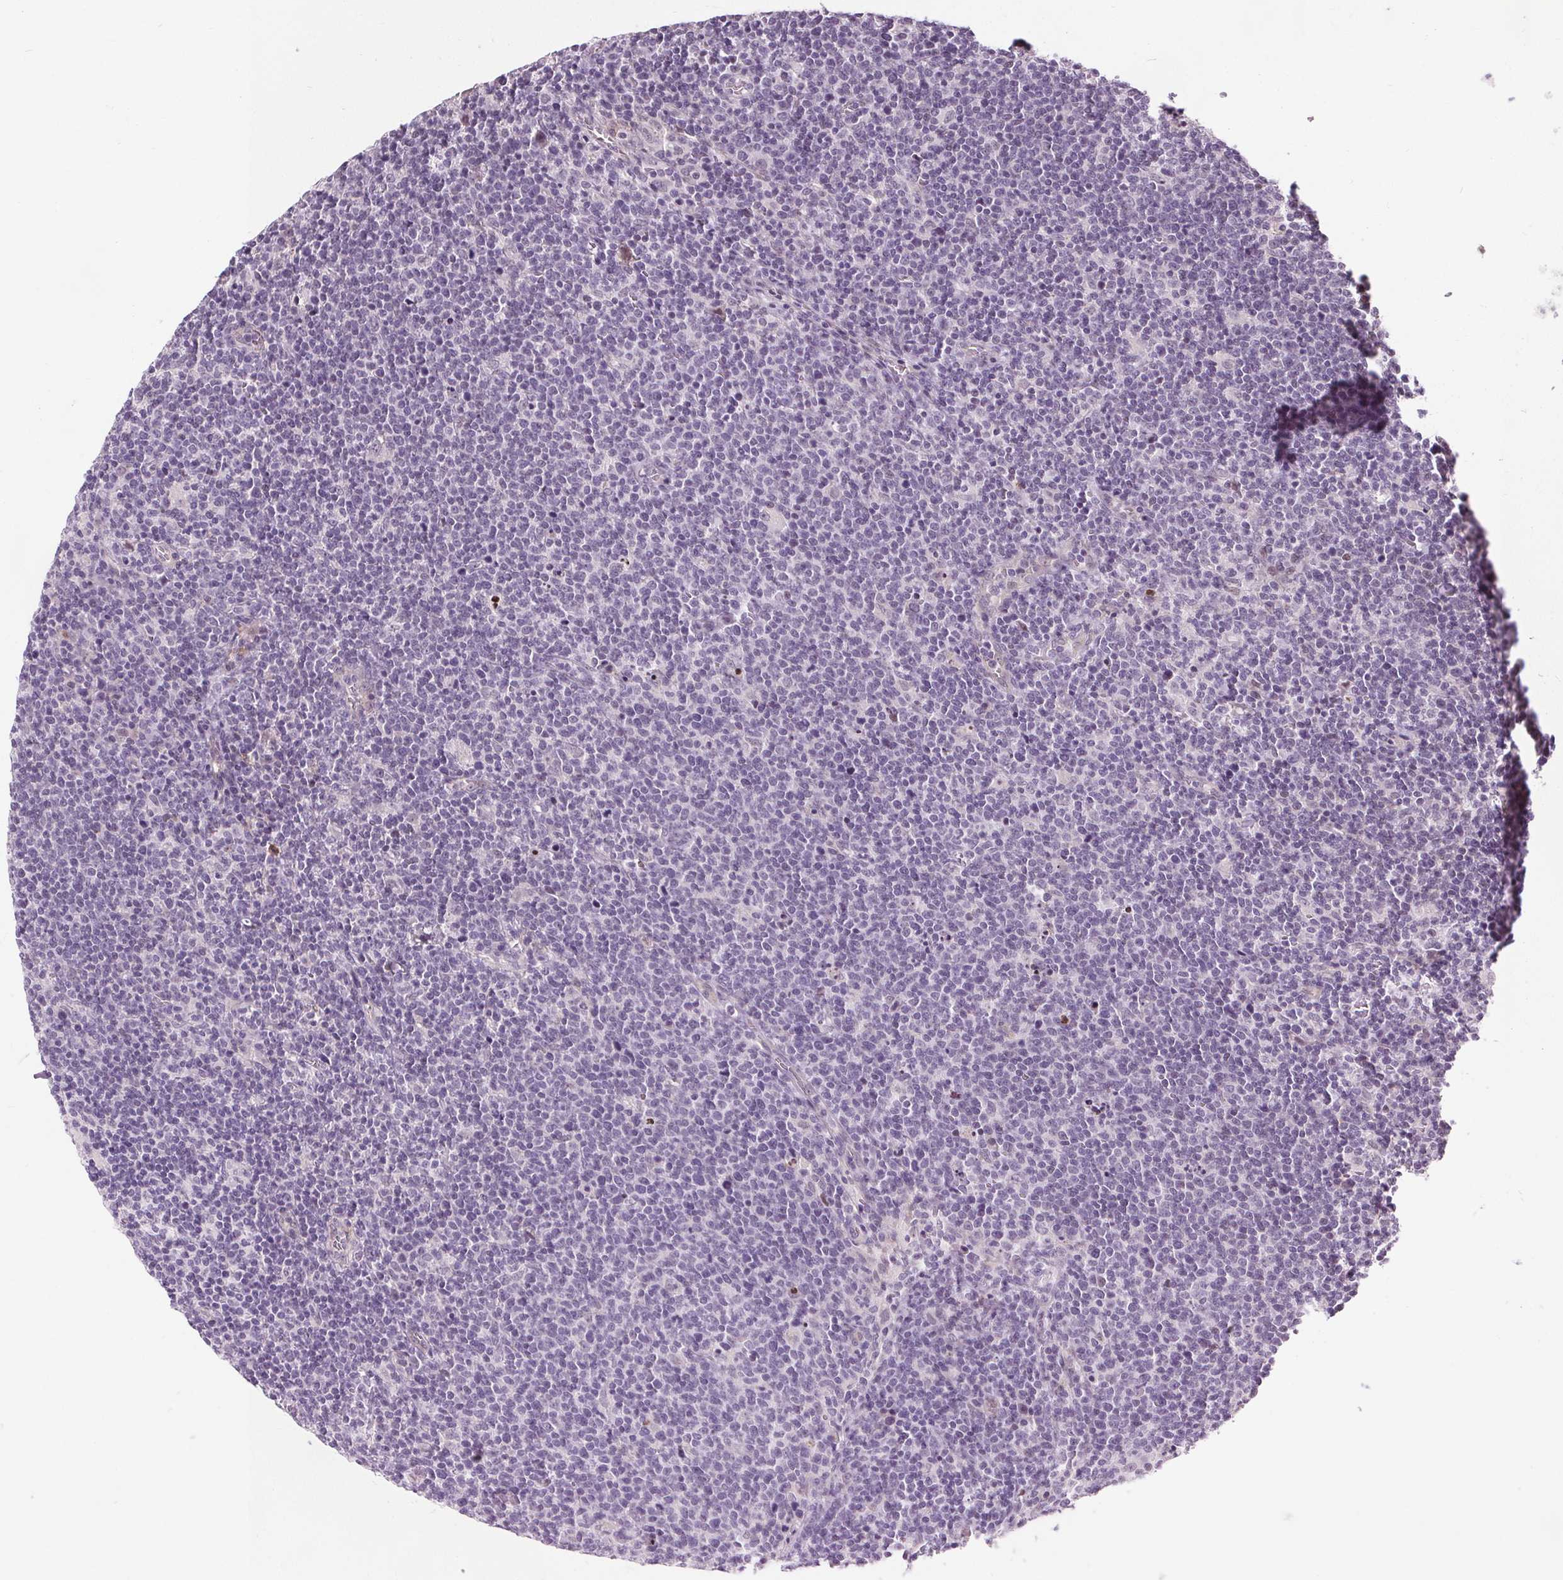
{"staining": {"intensity": "negative", "quantity": "none", "location": "none"}, "tissue": "lymphoma", "cell_type": "Tumor cells", "image_type": "cancer", "snomed": [{"axis": "morphology", "description": "Malignant lymphoma, non-Hodgkin's type, High grade"}, {"axis": "topography", "description": "Lymph node"}], "caption": "Tumor cells are negative for protein expression in human lymphoma.", "gene": "CEBPA", "patient": {"sex": "male", "age": 61}}